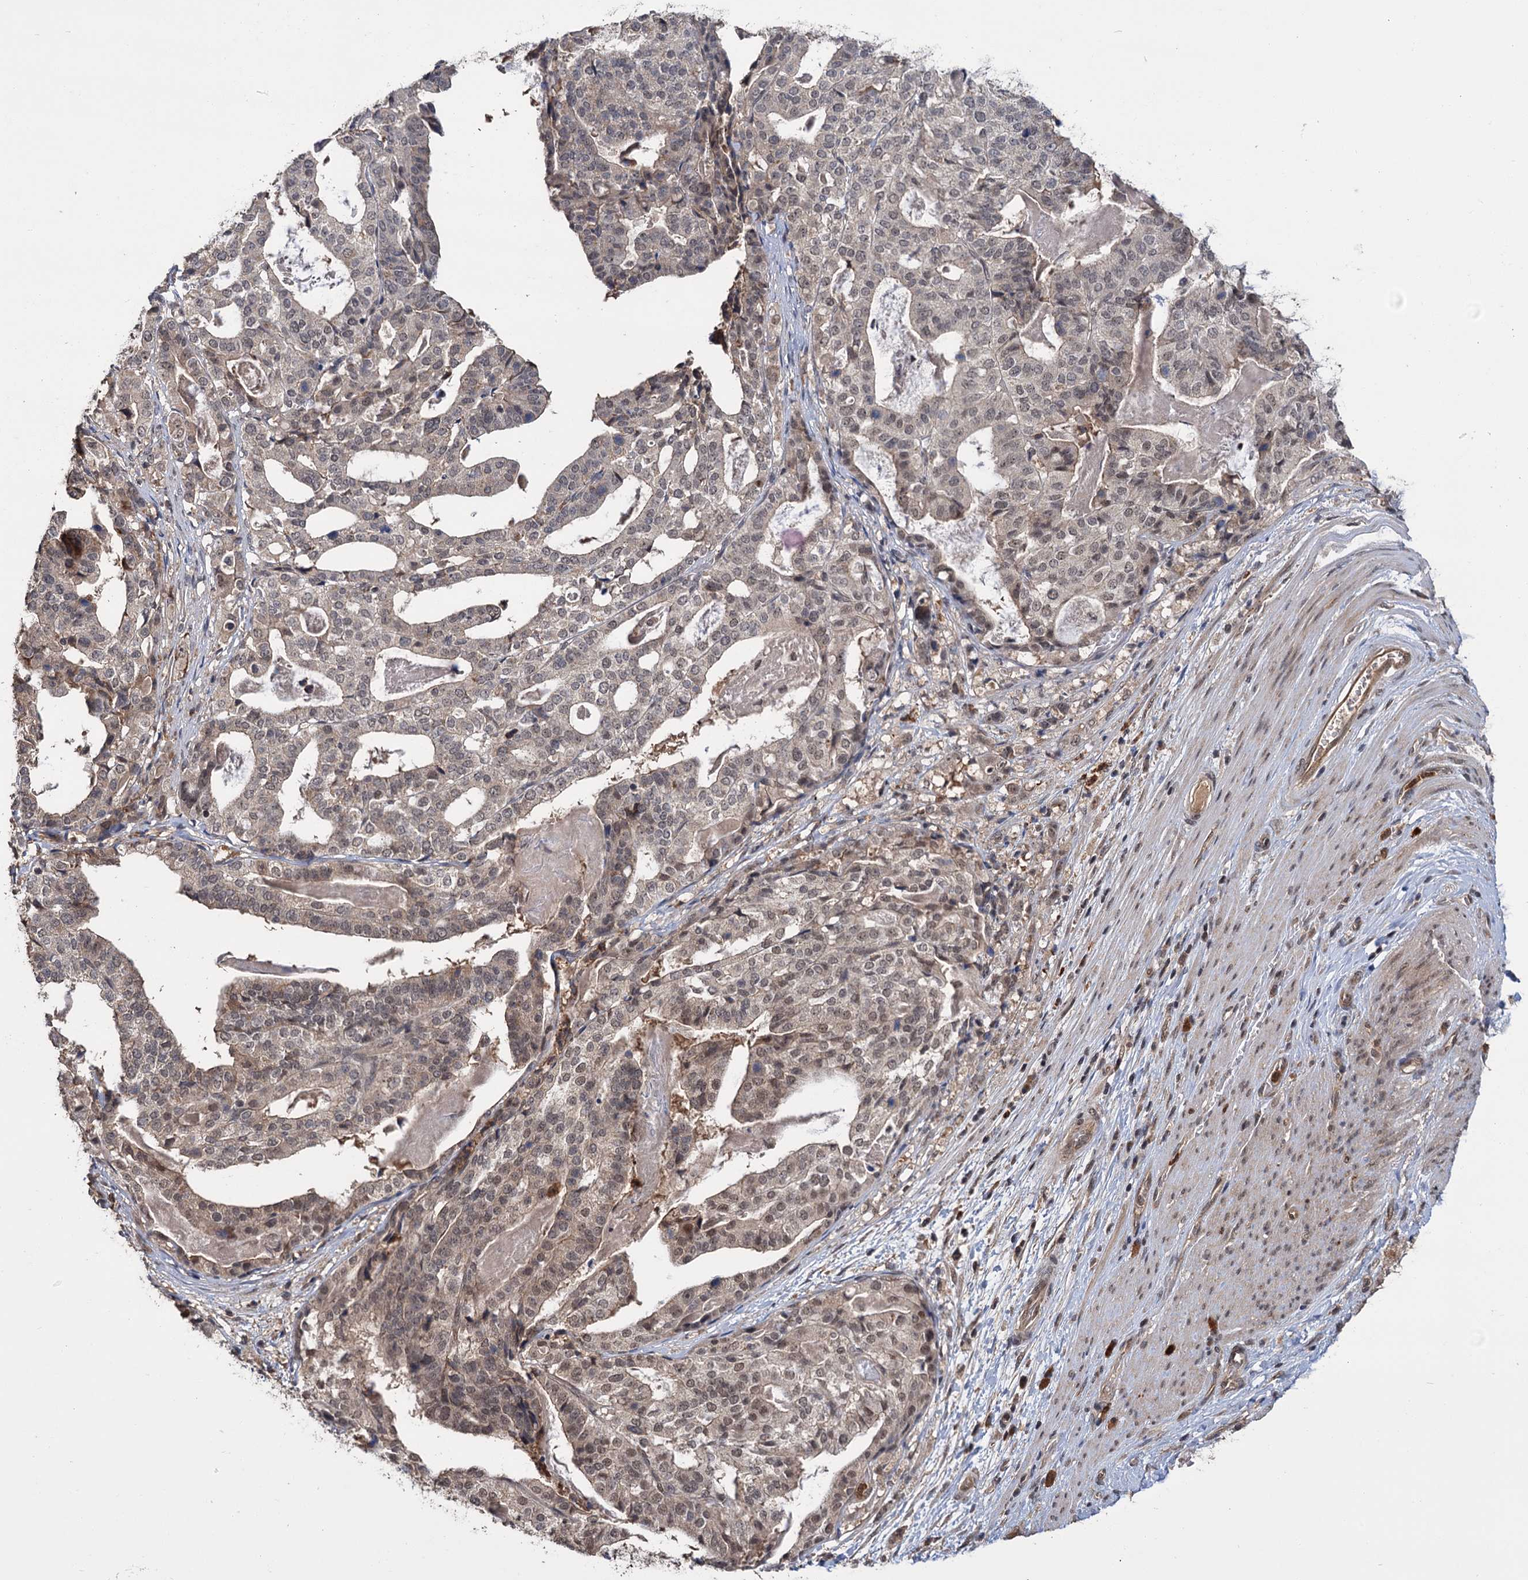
{"staining": {"intensity": "weak", "quantity": "<25%", "location": "nuclear"}, "tissue": "stomach cancer", "cell_type": "Tumor cells", "image_type": "cancer", "snomed": [{"axis": "morphology", "description": "Adenocarcinoma, NOS"}, {"axis": "topography", "description": "Stomach"}], "caption": "A micrograph of human stomach adenocarcinoma is negative for staining in tumor cells. (IHC, brightfield microscopy, high magnification).", "gene": "KANSL2", "patient": {"sex": "male", "age": 48}}